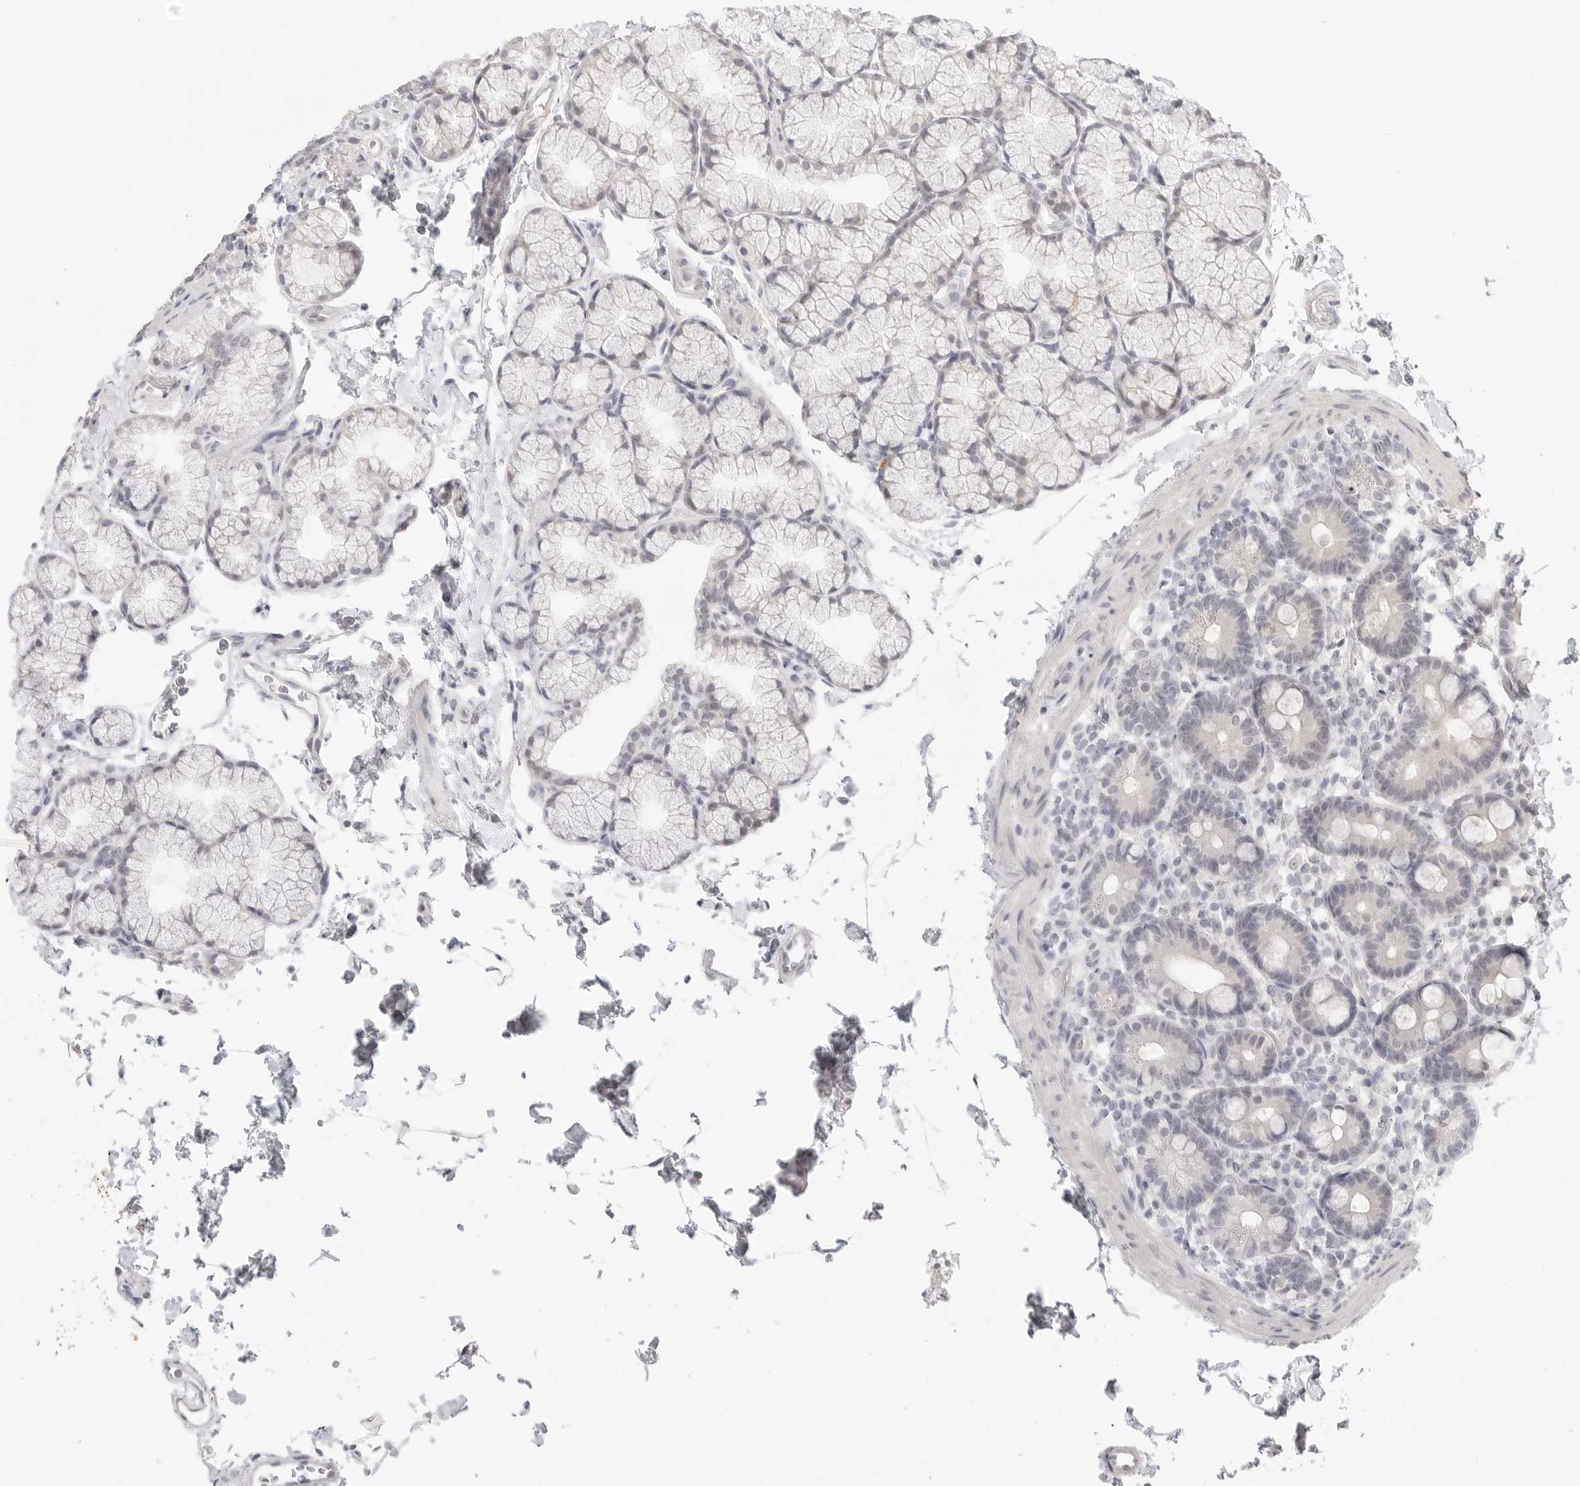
{"staining": {"intensity": "negative", "quantity": "none", "location": "none"}, "tissue": "duodenum", "cell_type": "Glandular cells", "image_type": "normal", "snomed": [{"axis": "morphology", "description": "Normal tissue, NOS"}, {"axis": "topography", "description": "Duodenum"}], "caption": "There is no significant staining in glandular cells of duodenum.", "gene": "KLK11", "patient": {"sex": "male", "age": 54}}